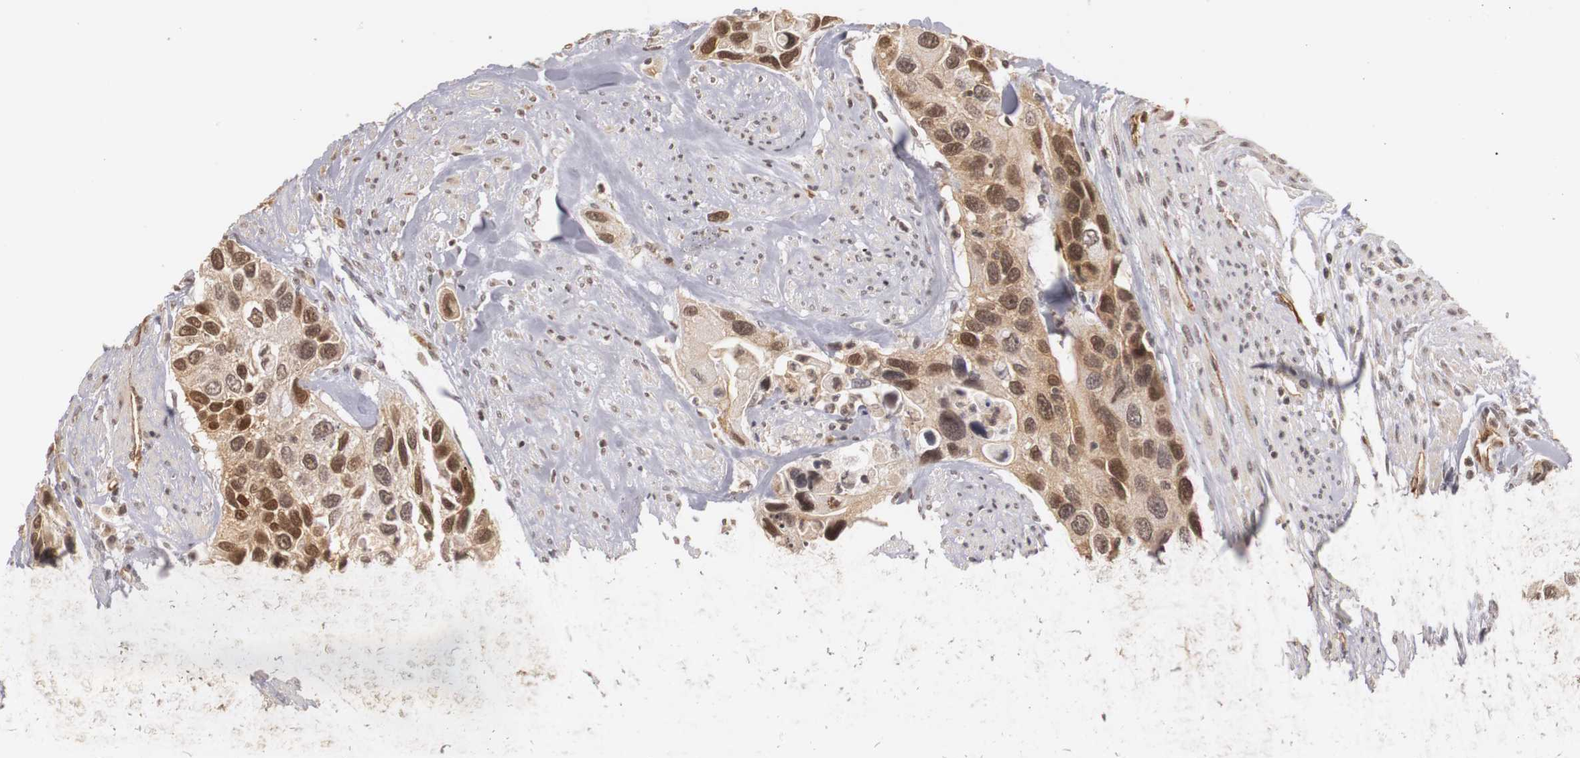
{"staining": {"intensity": "moderate", "quantity": ">75%", "location": "cytoplasmic/membranous,nuclear"}, "tissue": "urothelial cancer", "cell_type": "Tumor cells", "image_type": "cancer", "snomed": [{"axis": "morphology", "description": "Urothelial carcinoma, High grade"}, {"axis": "topography", "description": "Urinary bladder"}], "caption": "Protein expression analysis of urothelial cancer demonstrates moderate cytoplasmic/membranous and nuclear positivity in approximately >75% of tumor cells. (IHC, brightfield microscopy, high magnification).", "gene": "PLEKHA1", "patient": {"sex": "male", "age": 66}}